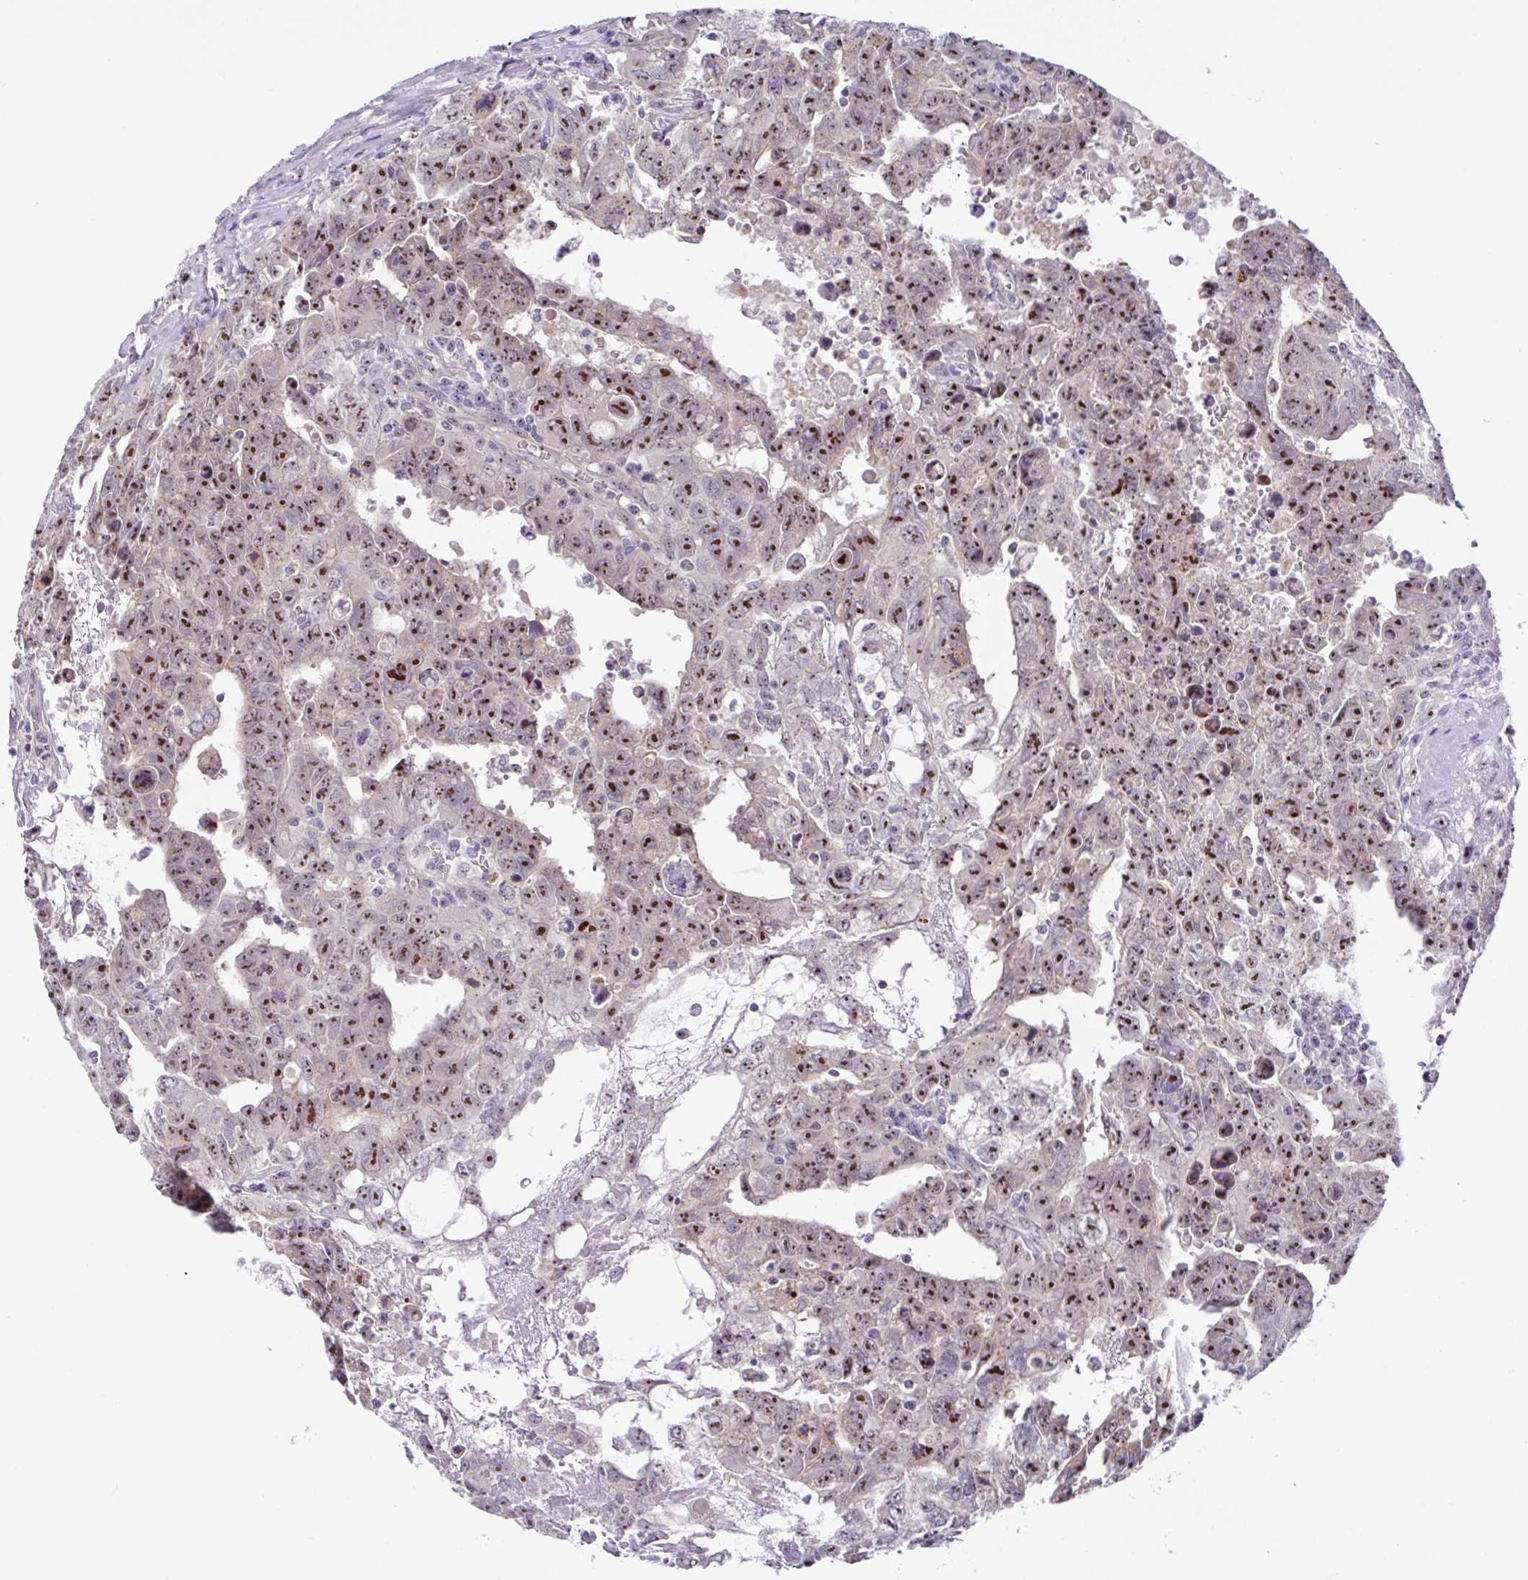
{"staining": {"intensity": "strong", "quantity": ">75%", "location": "nuclear"}, "tissue": "testis cancer", "cell_type": "Tumor cells", "image_type": "cancer", "snomed": [{"axis": "morphology", "description": "Carcinoma, Embryonal, NOS"}, {"axis": "topography", "description": "Testis"}], "caption": "IHC micrograph of neoplastic tissue: testis cancer stained using immunohistochemistry (IHC) shows high levels of strong protein expression localized specifically in the nuclear of tumor cells, appearing as a nuclear brown color.", "gene": "MXRA8", "patient": {"sex": "male", "age": 24}}